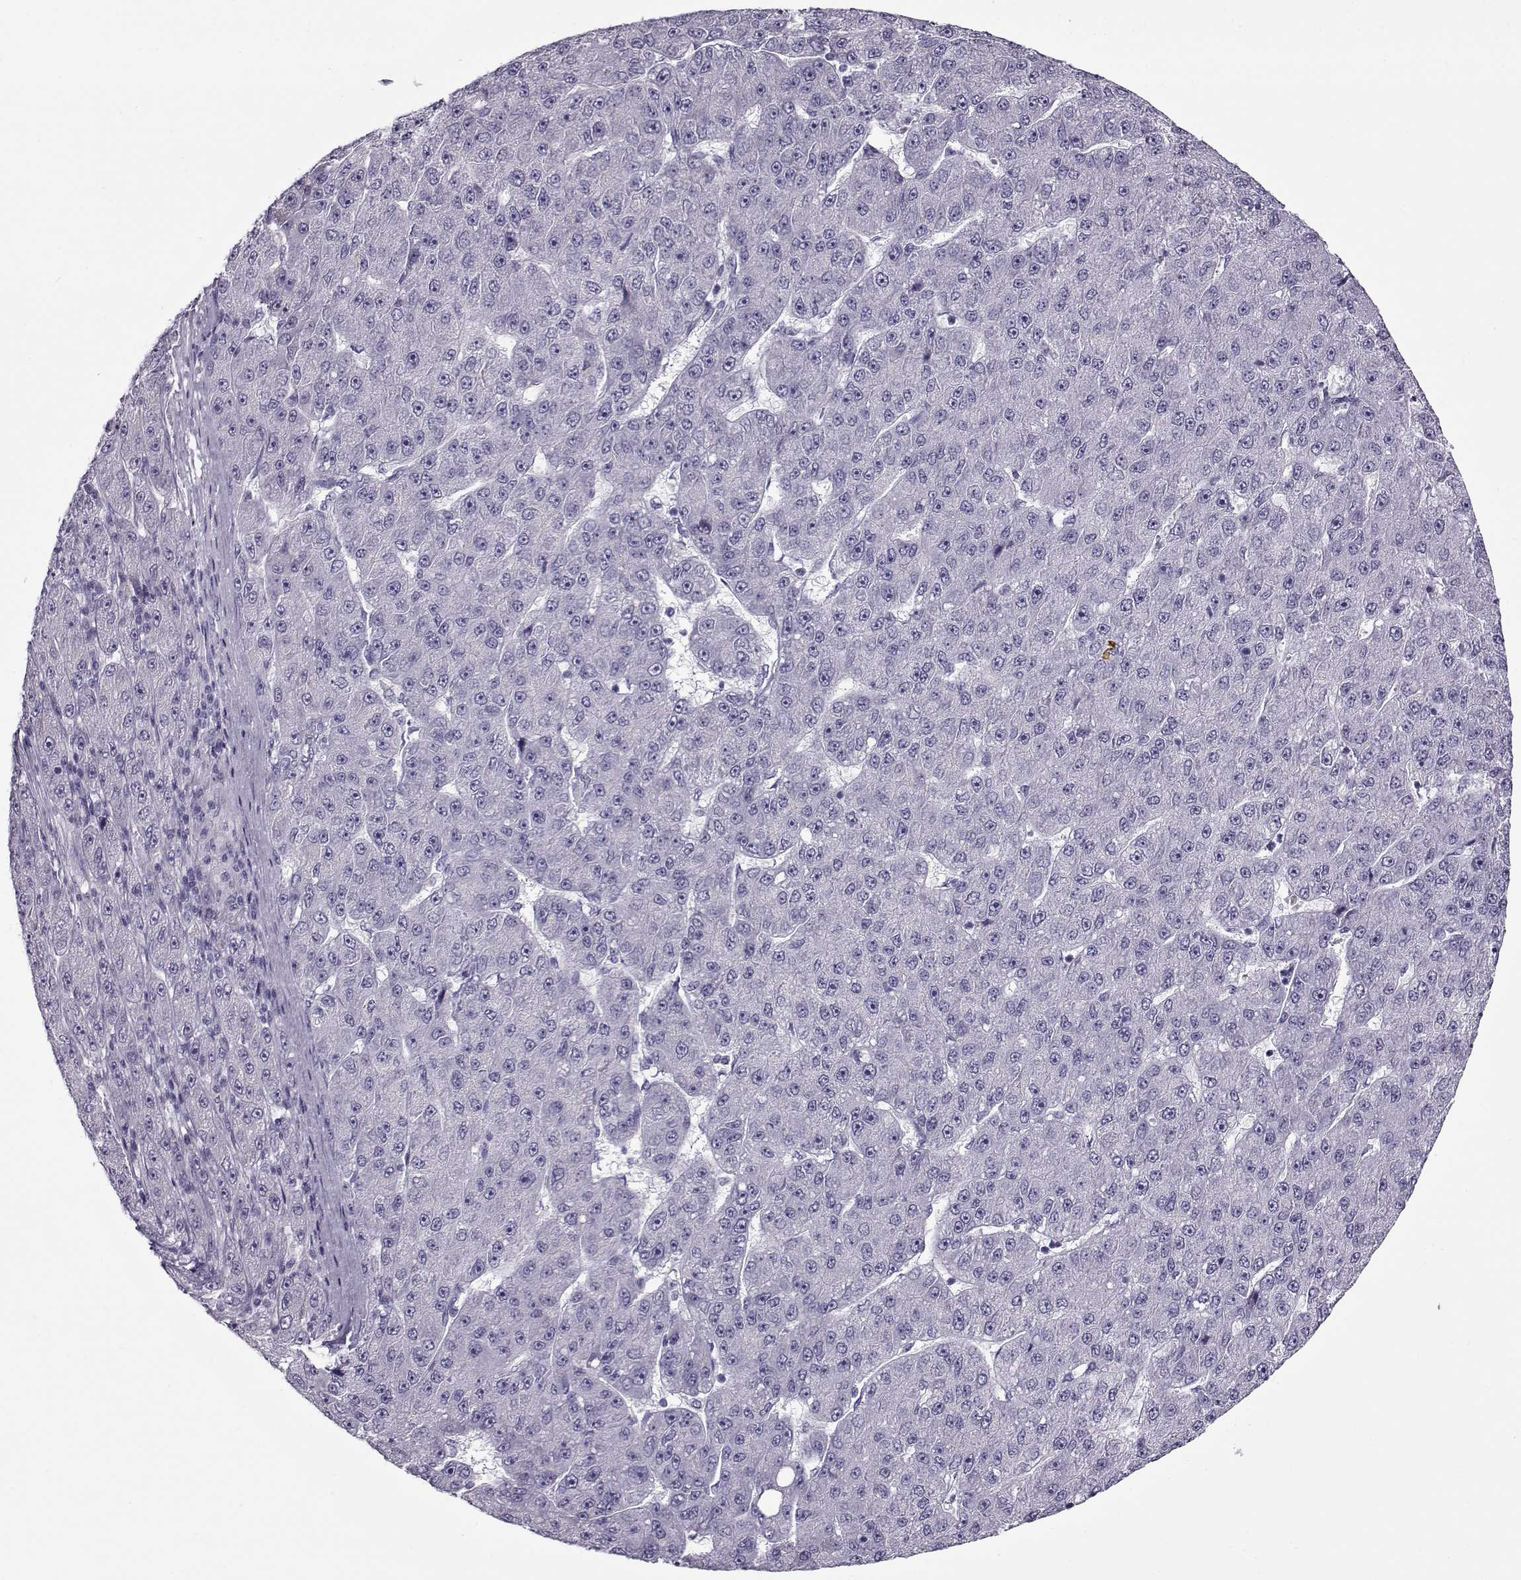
{"staining": {"intensity": "negative", "quantity": "none", "location": "none"}, "tissue": "liver cancer", "cell_type": "Tumor cells", "image_type": "cancer", "snomed": [{"axis": "morphology", "description": "Carcinoma, Hepatocellular, NOS"}, {"axis": "topography", "description": "Liver"}], "caption": "Image shows no significant protein staining in tumor cells of liver hepatocellular carcinoma.", "gene": "GAGE2A", "patient": {"sex": "male", "age": 67}}